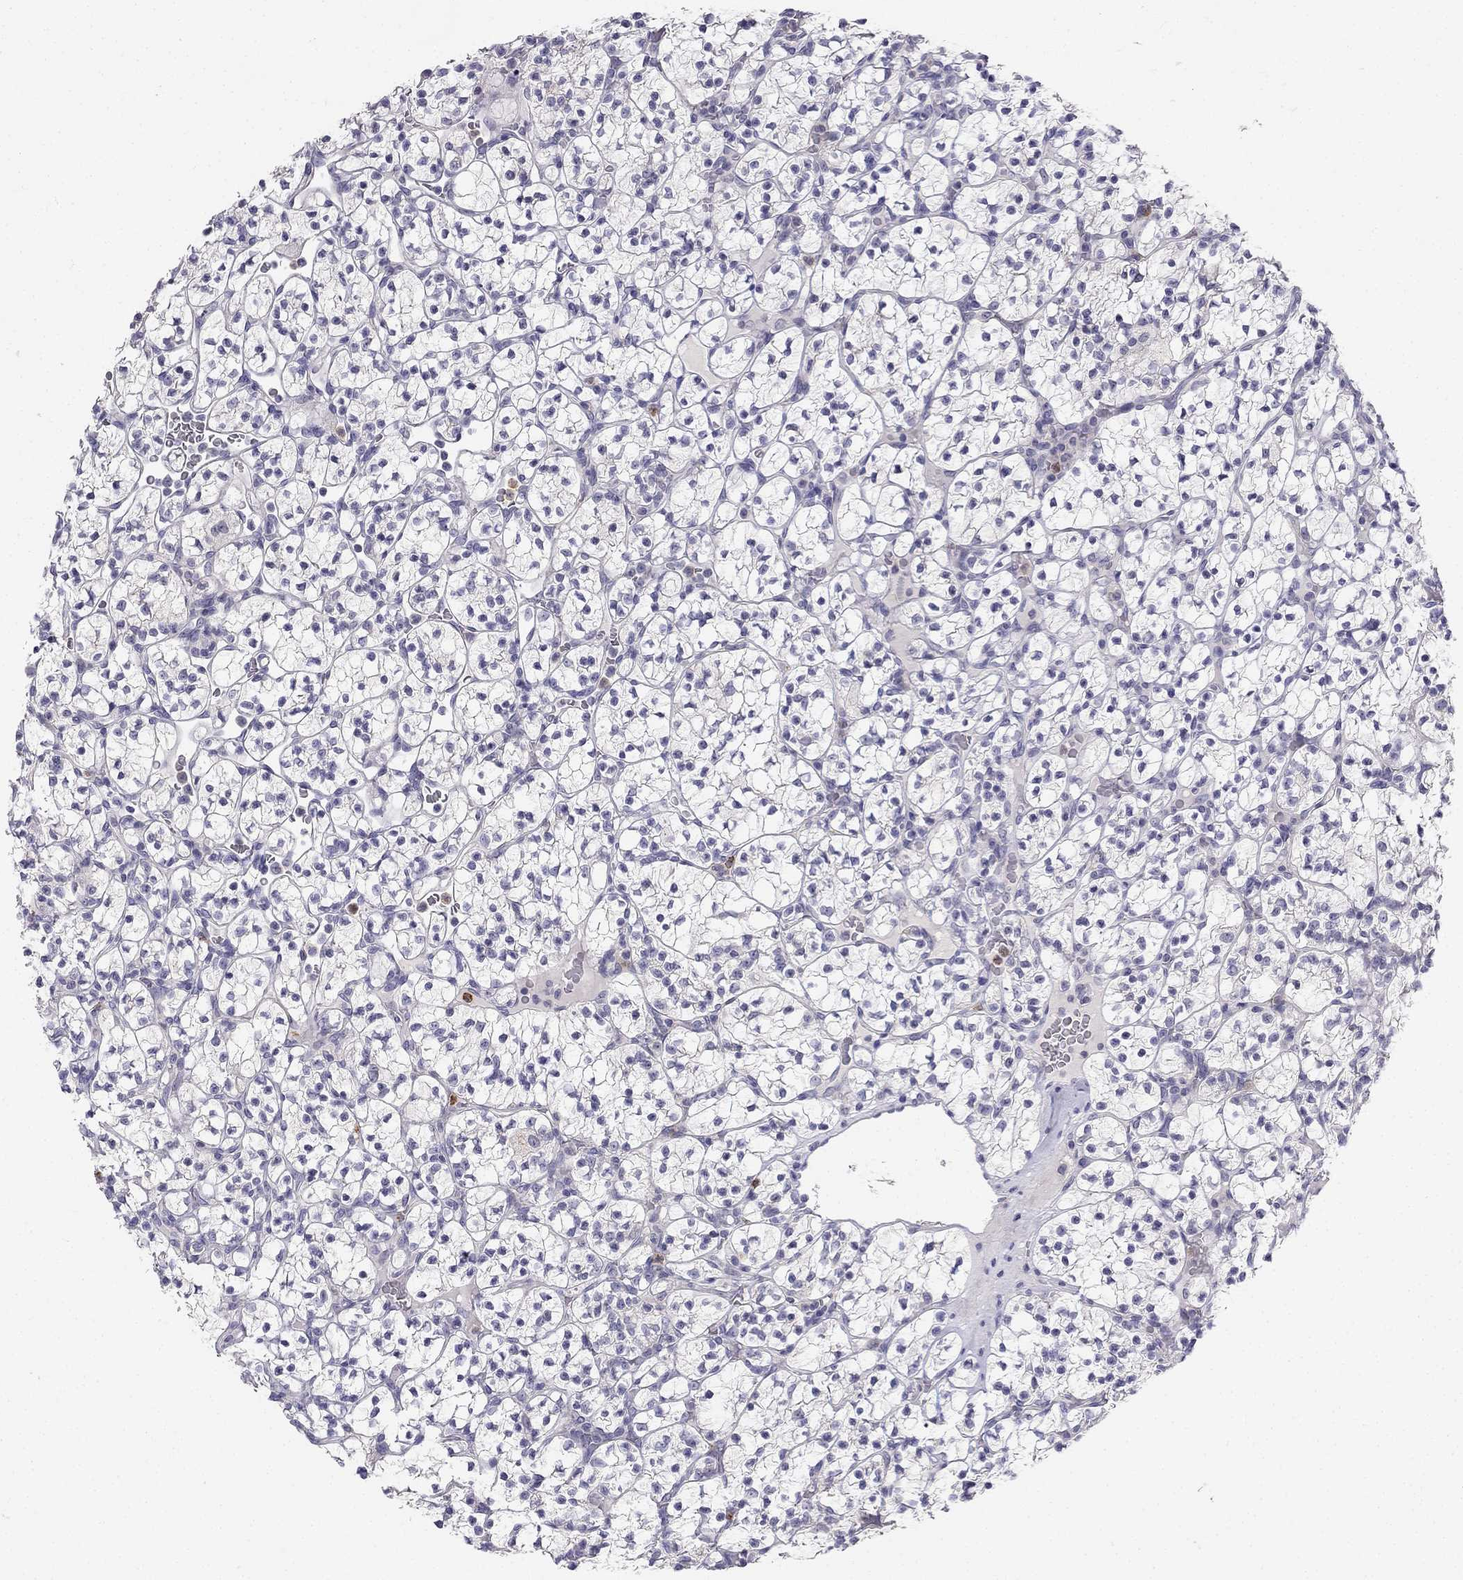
{"staining": {"intensity": "negative", "quantity": "none", "location": "none"}, "tissue": "renal cancer", "cell_type": "Tumor cells", "image_type": "cancer", "snomed": [{"axis": "morphology", "description": "Adenocarcinoma, NOS"}, {"axis": "topography", "description": "Kidney"}], "caption": "This is a image of immunohistochemistry staining of renal adenocarcinoma, which shows no staining in tumor cells.", "gene": "C16orf89", "patient": {"sex": "female", "age": 89}}